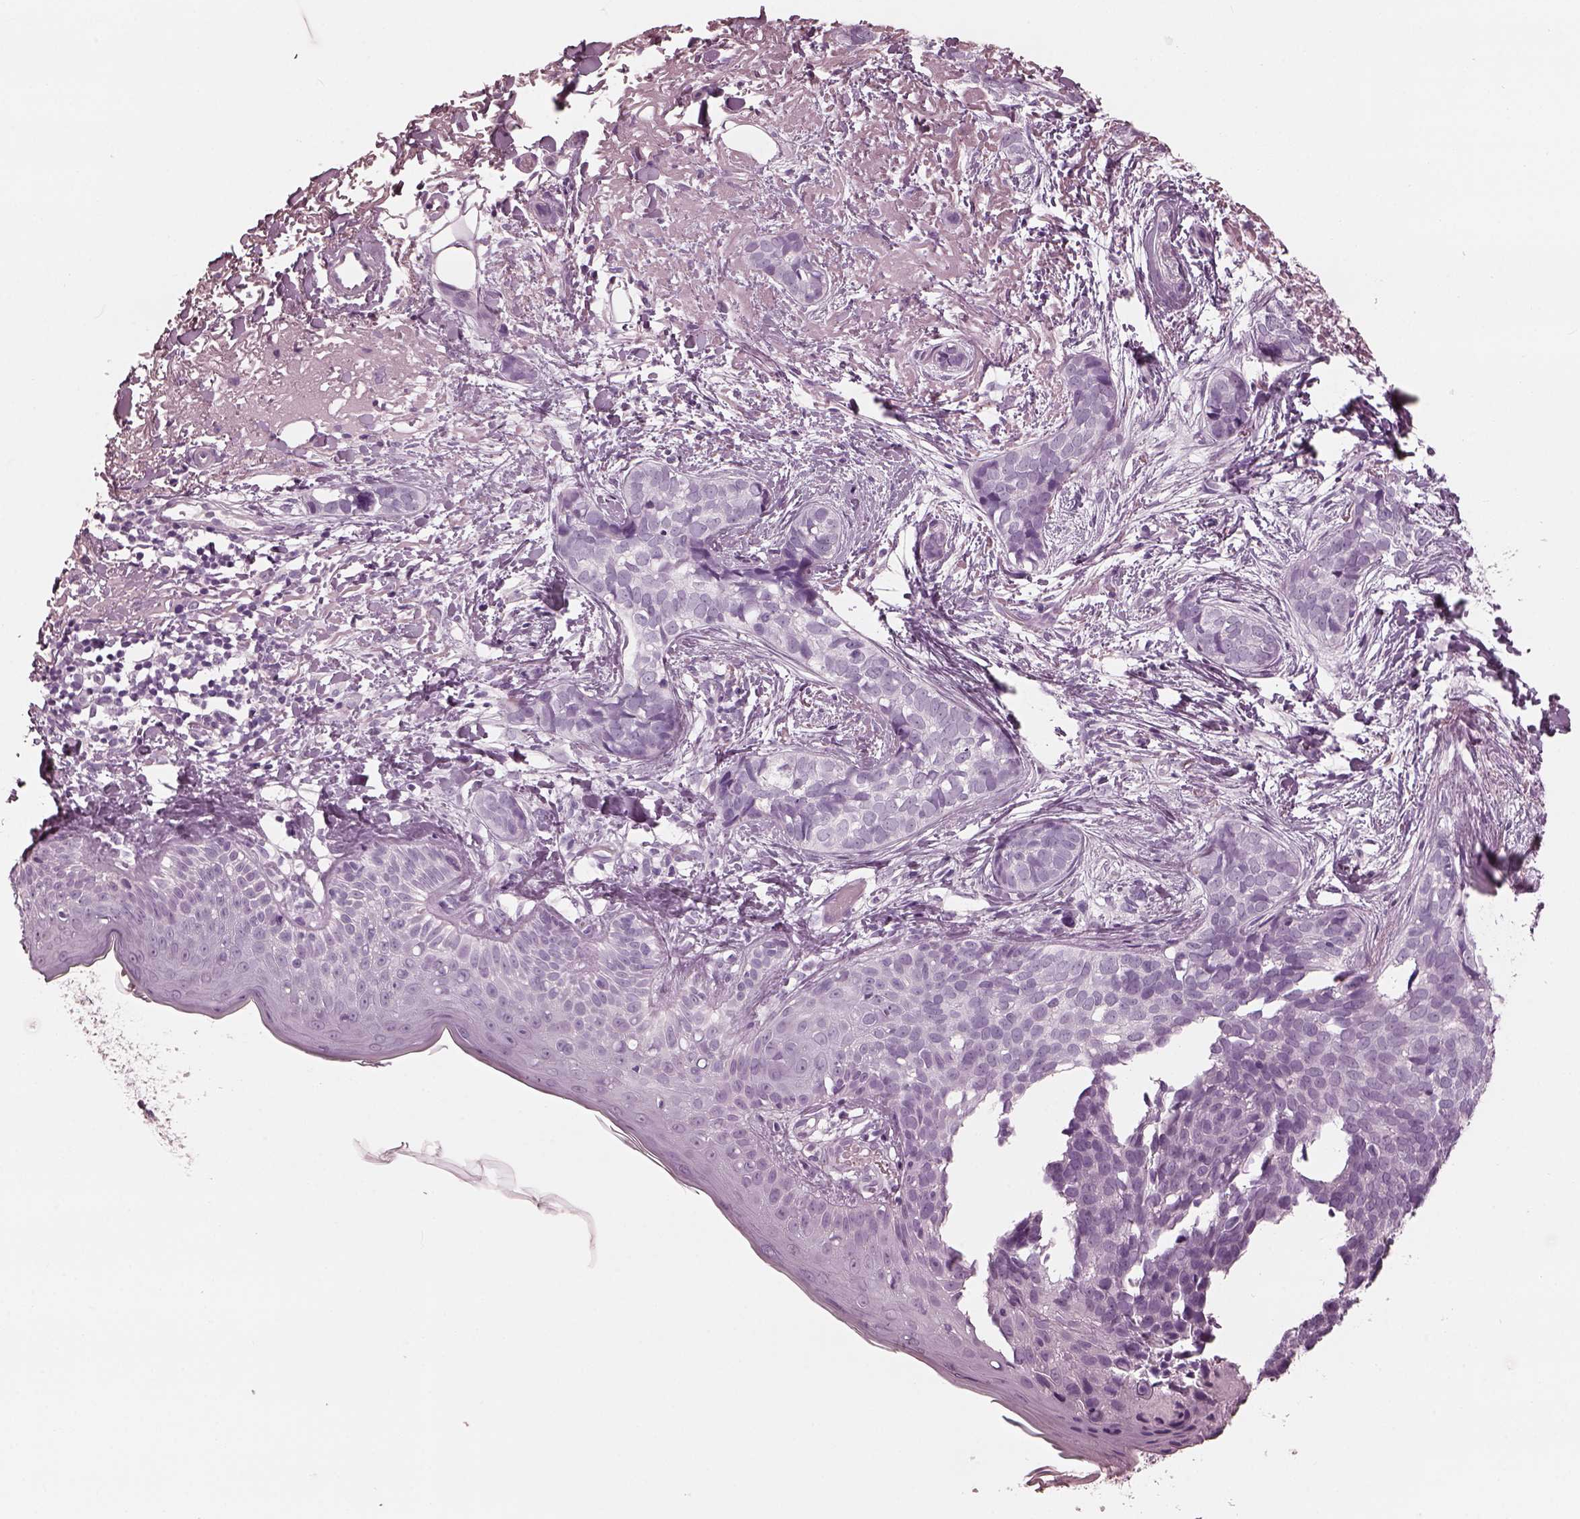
{"staining": {"intensity": "negative", "quantity": "none", "location": "none"}, "tissue": "skin cancer", "cell_type": "Tumor cells", "image_type": "cancer", "snomed": [{"axis": "morphology", "description": "Basal cell carcinoma"}, {"axis": "topography", "description": "Skin"}], "caption": "Immunohistochemical staining of skin cancer shows no significant expression in tumor cells. Nuclei are stained in blue.", "gene": "FABP9", "patient": {"sex": "male", "age": 87}}